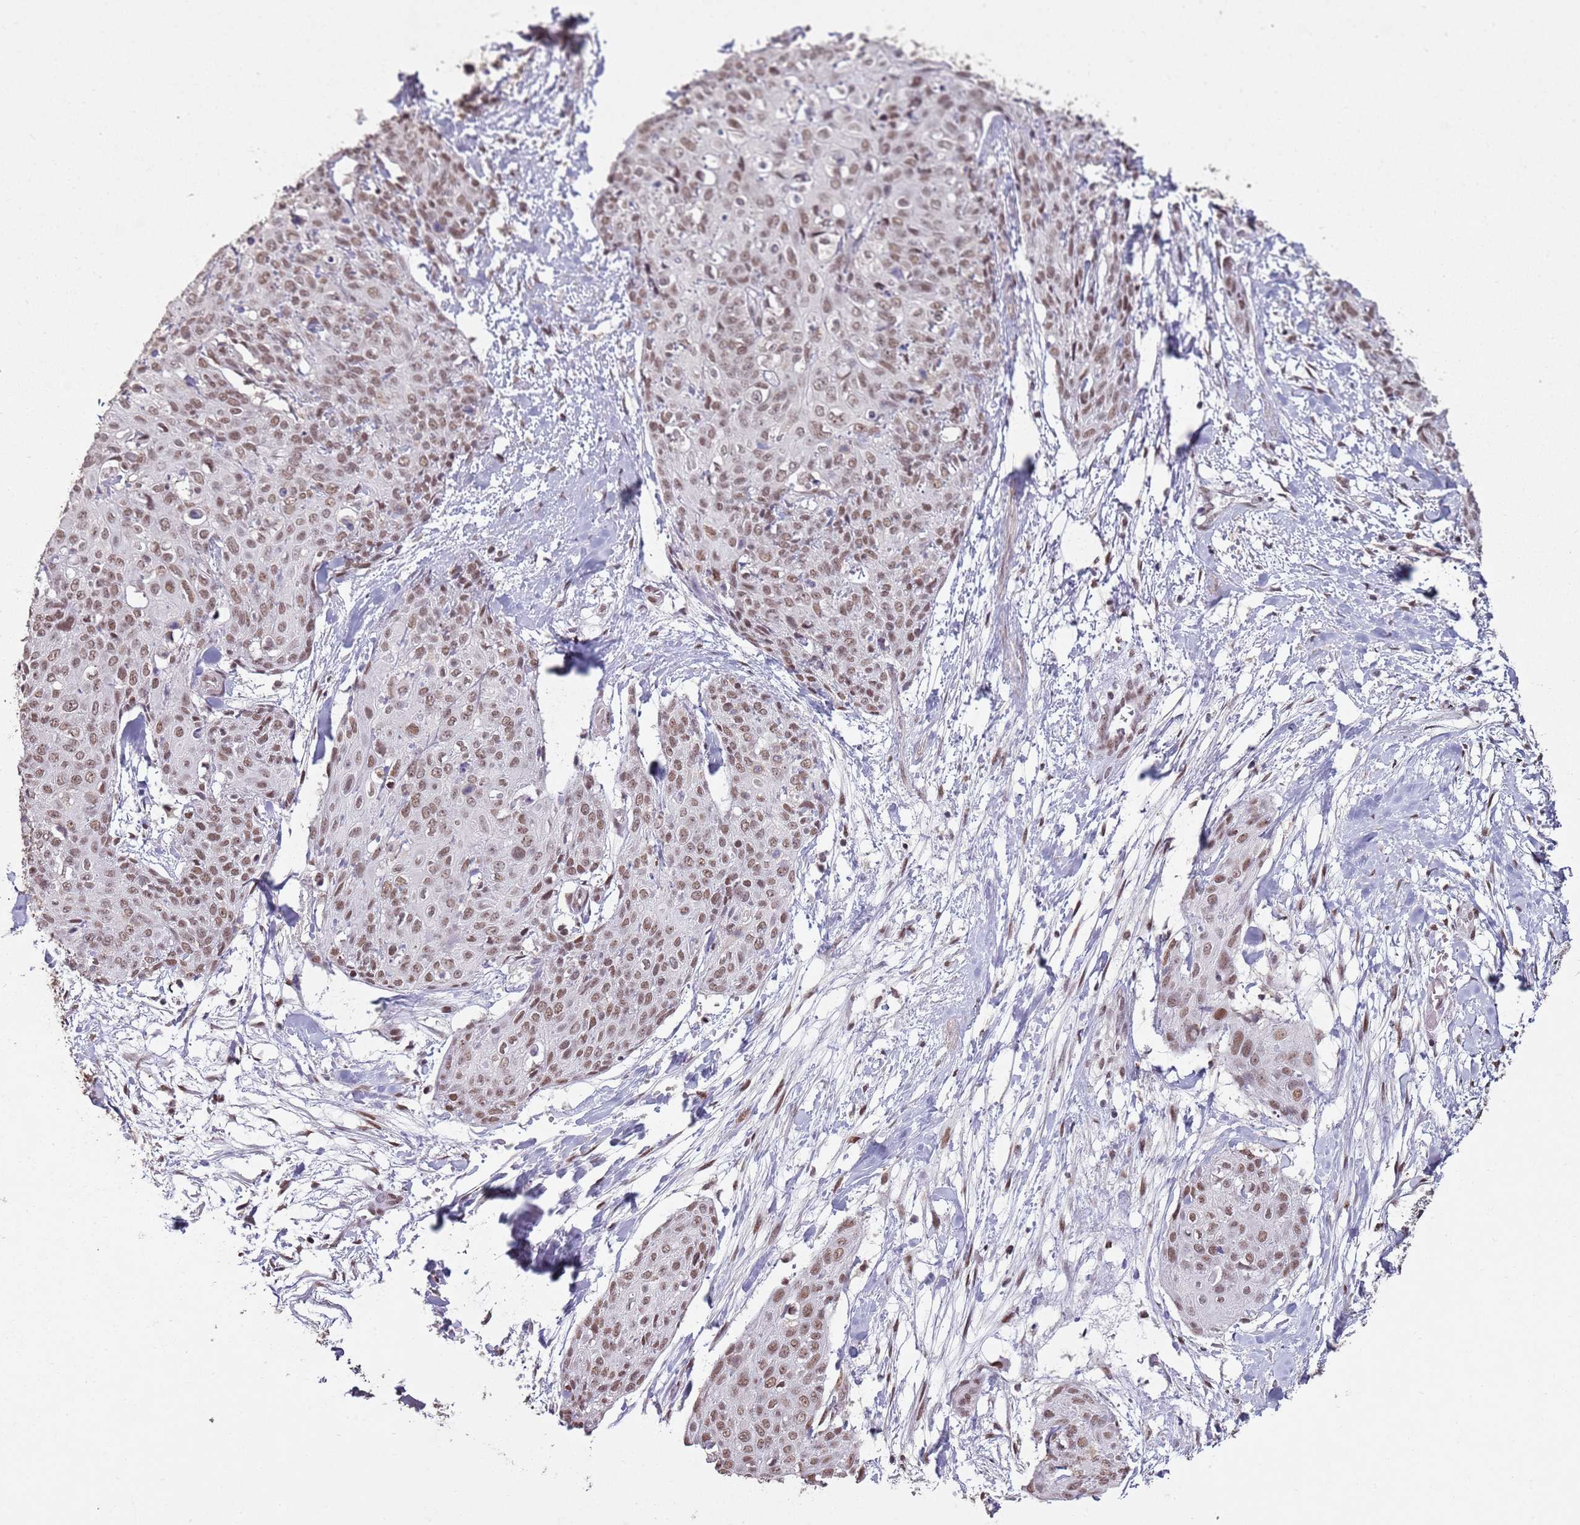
{"staining": {"intensity": "moderate", "quantity": ">75%", "location": "nuclear"}, "tissue": "skin cancer", "cell_type": "Tumor cells", "image_type": "cancer", "snomed": [{"axis": "morphology", "description": "Squamous cell carcinoma, NOS"}, {"axis": "topography", "description": "Skin"}, {"axis": "topography", "description": "Vulva"}], "caption": "Tumor cells demonstrate medium levels of moderate nuclear positivity in approximately >75% of cells in human squamous cell carcinoma (skin). The protein of interest is shown in brown color, while the nuclei are stained blue.", "gene": "ARL14EP", "patient": {"sex": "female", "age": 85}}